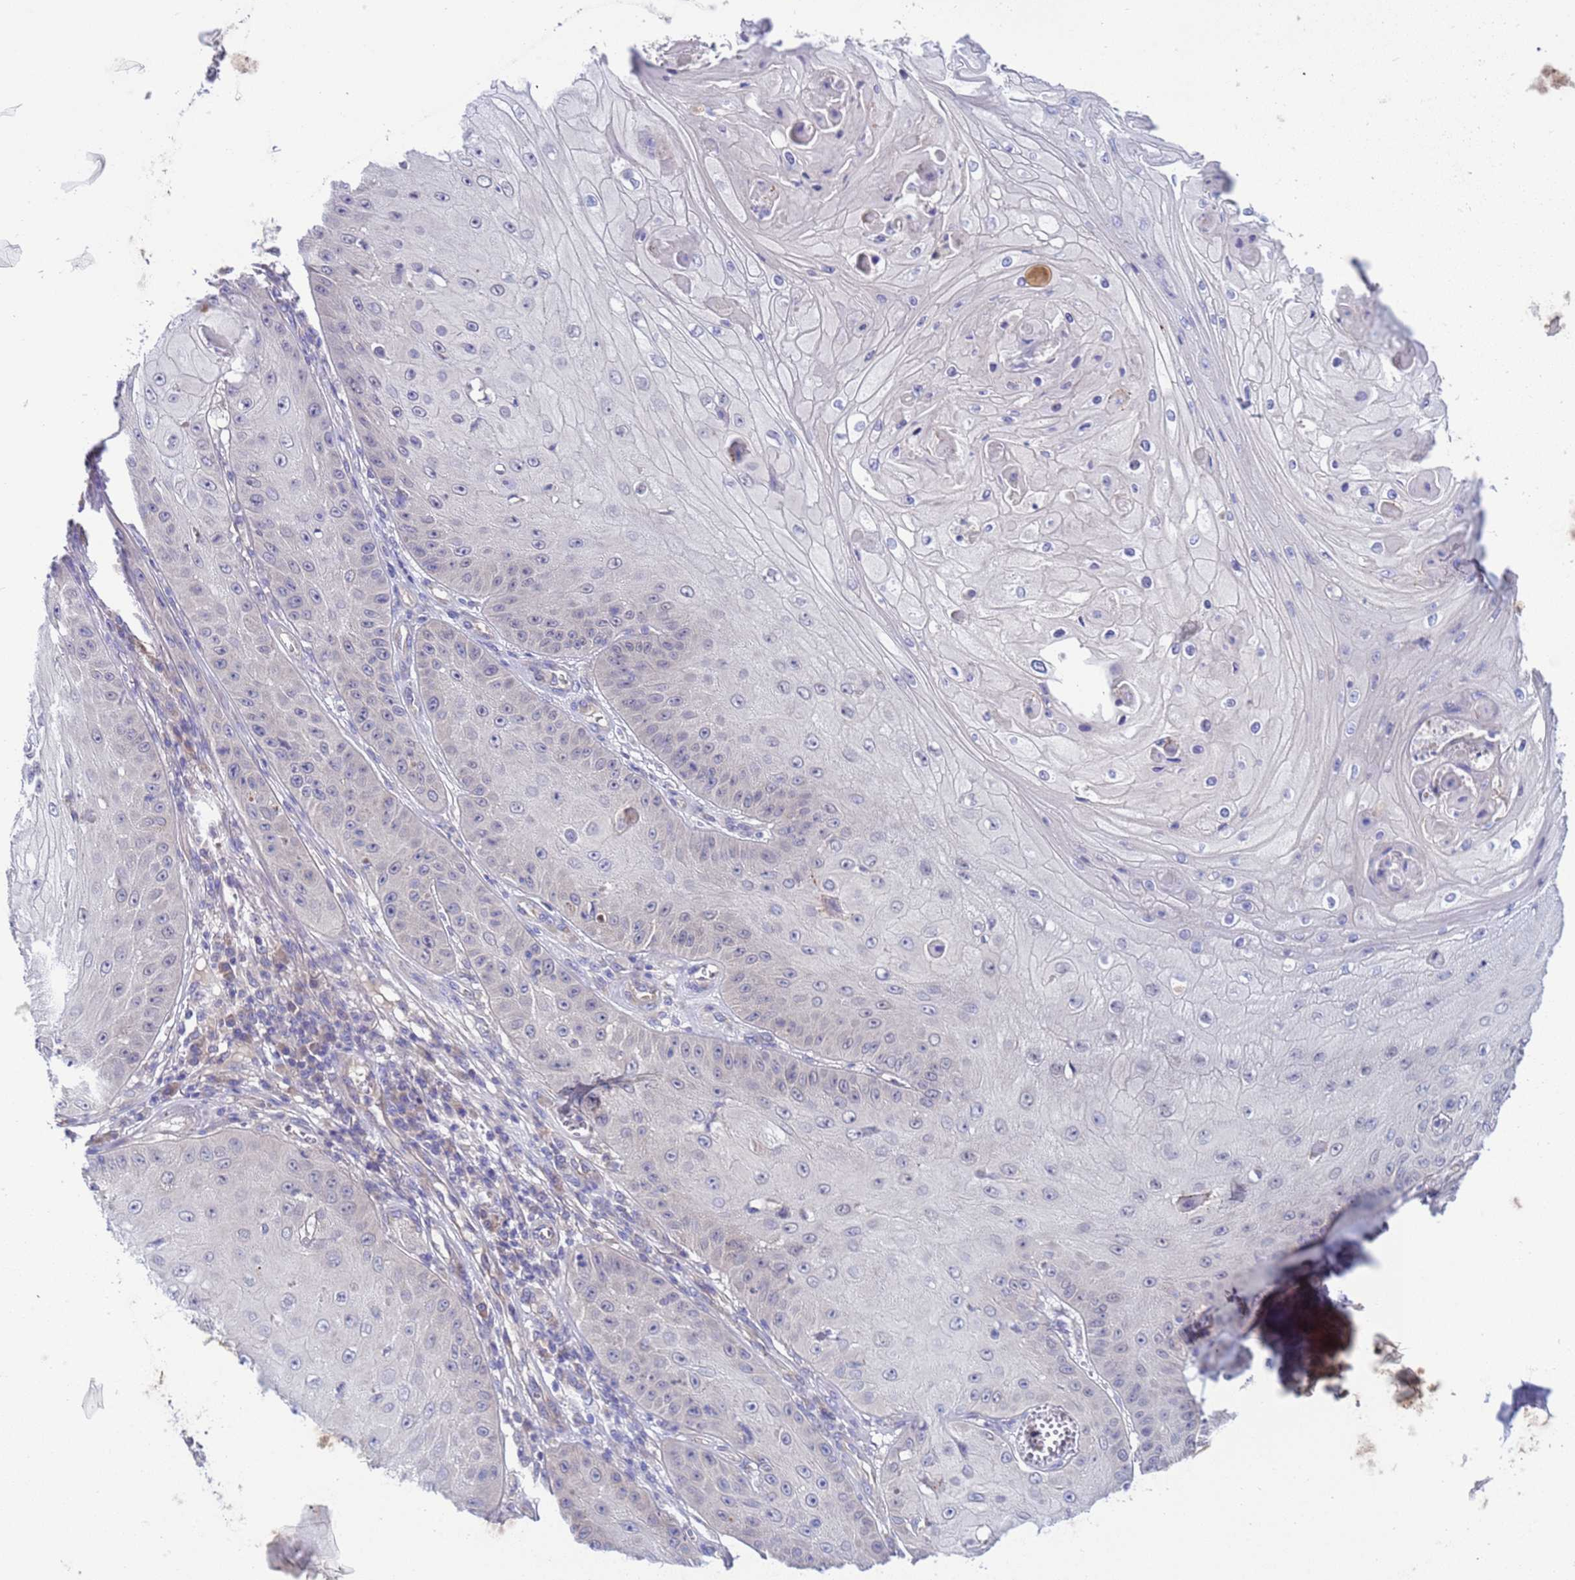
{"staining": {"intensity": "negative", "quantity": "none", "location": "none"}, "tissue": "skin cancer", "cell_type": "Tumor cells", "image_type": "cancer", "snomed": [{"axis": "morphology", "description": "Squamous cell carcinoma, NOS"}, {"axis": "topography", "description": "Skin"}], "caption": "High power microscopy photomicrograph of an IHC histopathology image of skin squamous cell carcinoma, revealing no significant expression in tumor cells.", "gene": "RC3H2", "patient": {"sex": "male", "age": 70}}